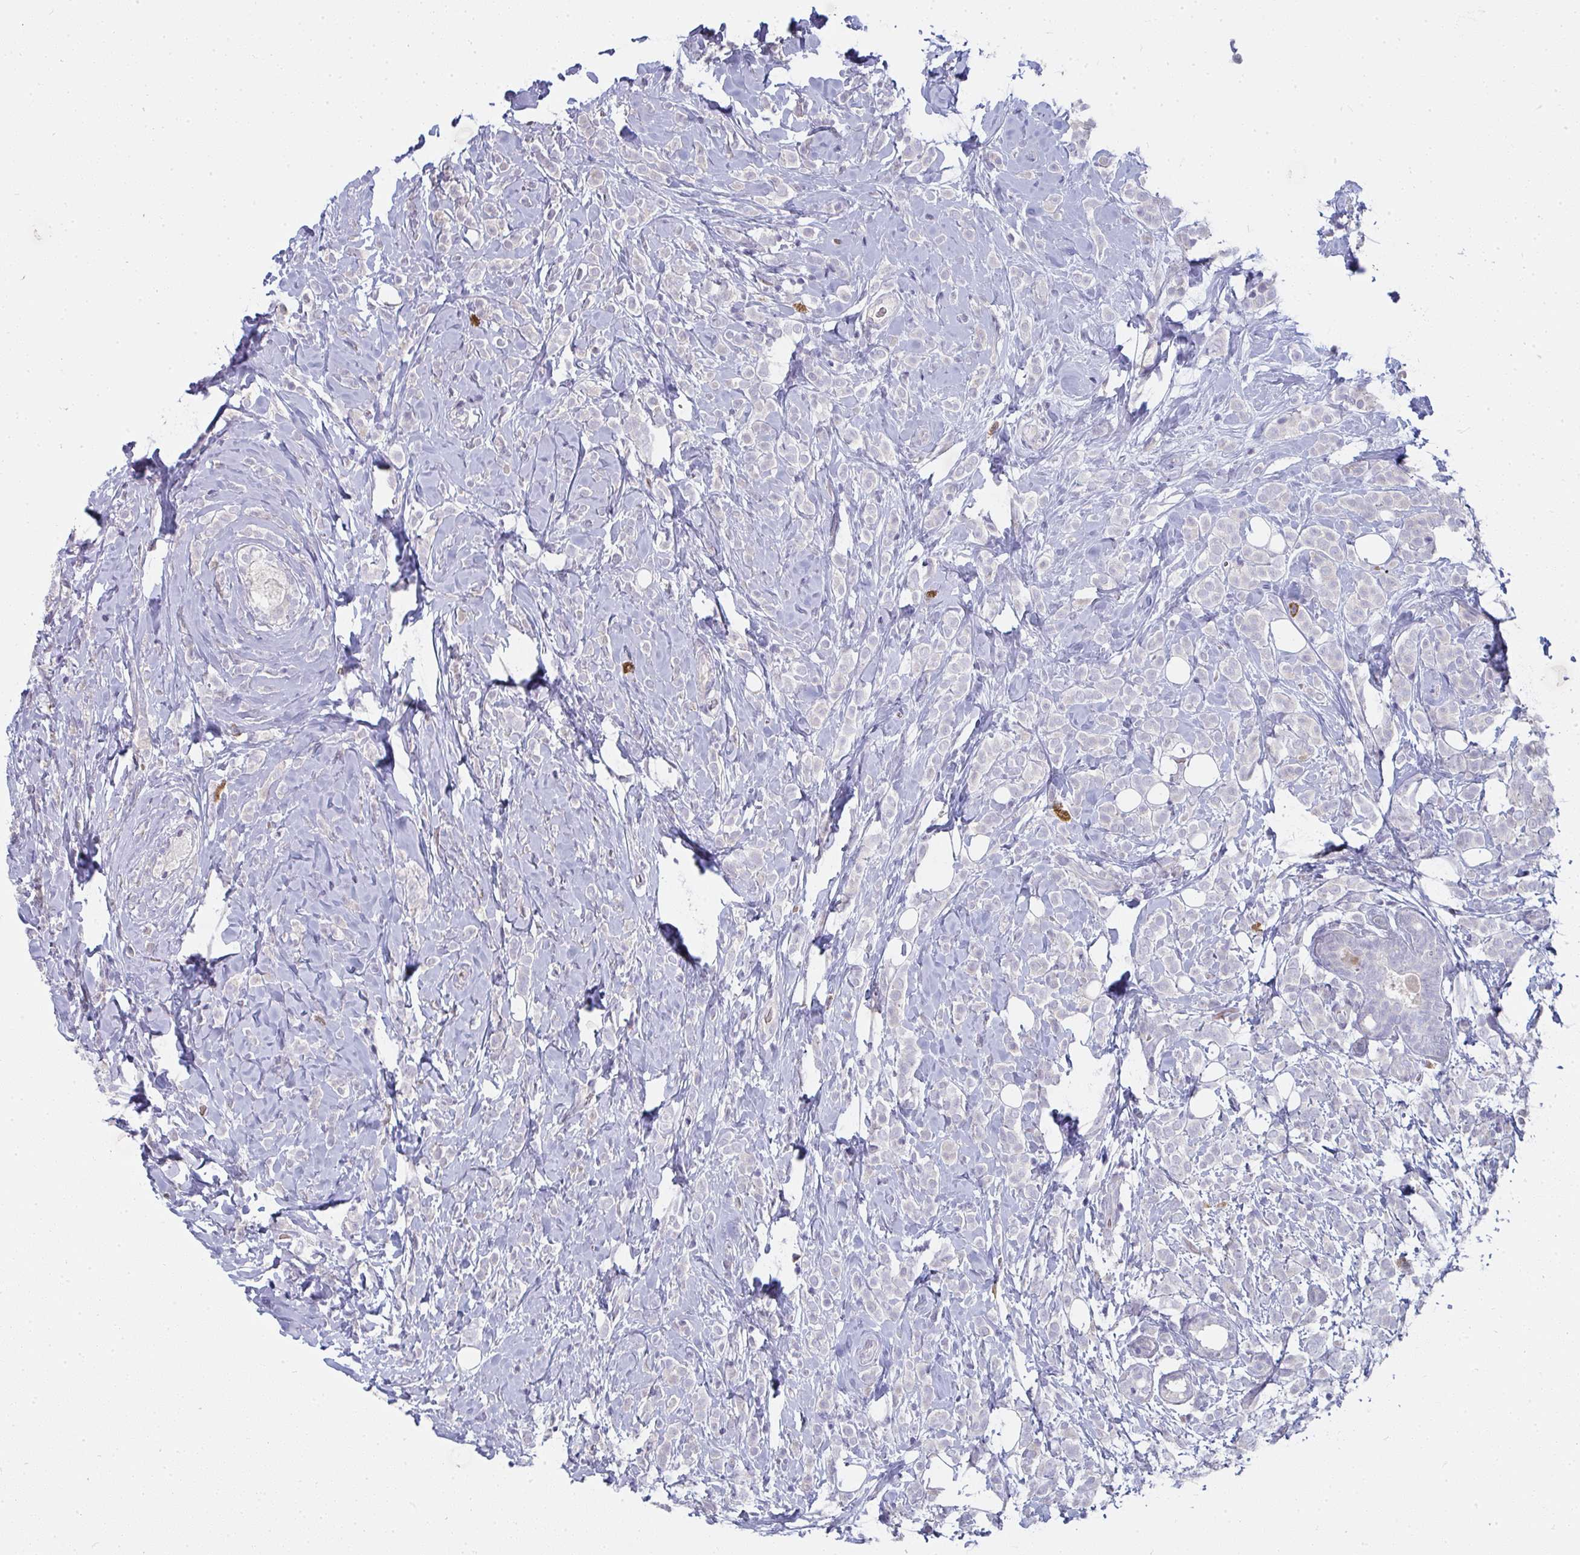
{"staining": {"intensity": "negative", "quantity": "none", "location": "none"}, "tissue": "breast cancer", "cell_type": "Tumor cells", "image_type": "cancer", "snomed": [{"axis": "morphology", "description": "Lobular carcinoma"}, {"axis": "topography", "description": "Breast"}], "caption": "High power microscopy image of an immunohistochemistry micrograph of breast cancer, revealing no significant positivity in tumor cells. (Immunohistochemistry, brightfield microscopy, high magnification).", "gene": "SHB", "patient": {"sex": "female", "age": 49}}